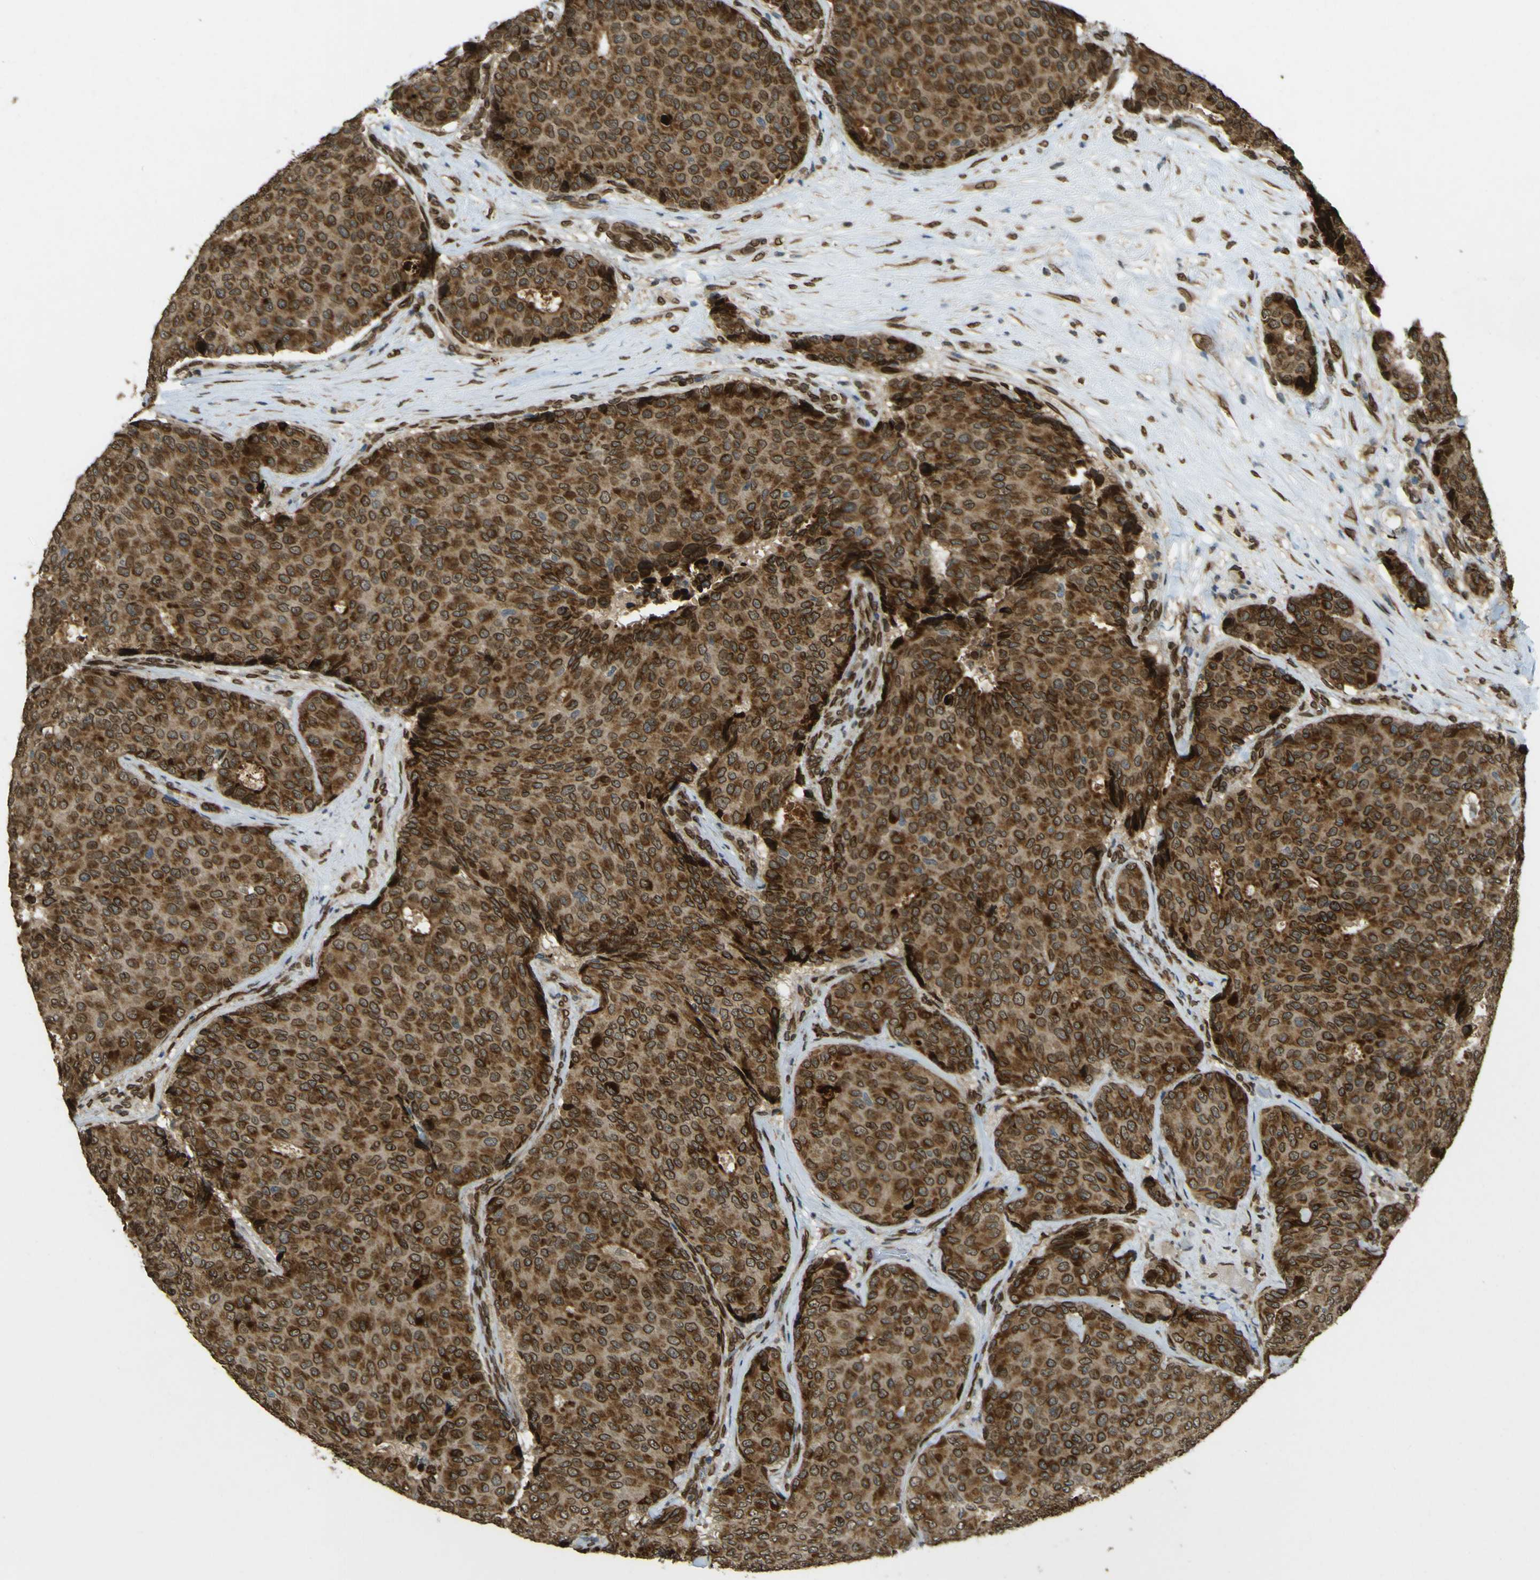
{"staining": {"intensity": "strong", "quantity": ">75%", "location": "cytoplasmic/membranous,nuclear"}, "tissue": "breast cancer", "cell_type": "Tumor cells", "image_type": "cancer", "snomed": [{"axis": "morphology", "description": "Duct carcinoma"}, {"axis": "topography", "description": "Breast"}], "caption": "Immunohistochemical staining of human breast cancer (infiltrating ductal carcinoma) reveals high levels of strong cytoplasmic/membranous and nuclear protein staining in about >75% of tumor cells. Immunohistochemistry stains the protein of interest in brown and the nuclei are stained blue.", "gene": "GALNT1", "patient": {"sex": "female", "age": 75}}